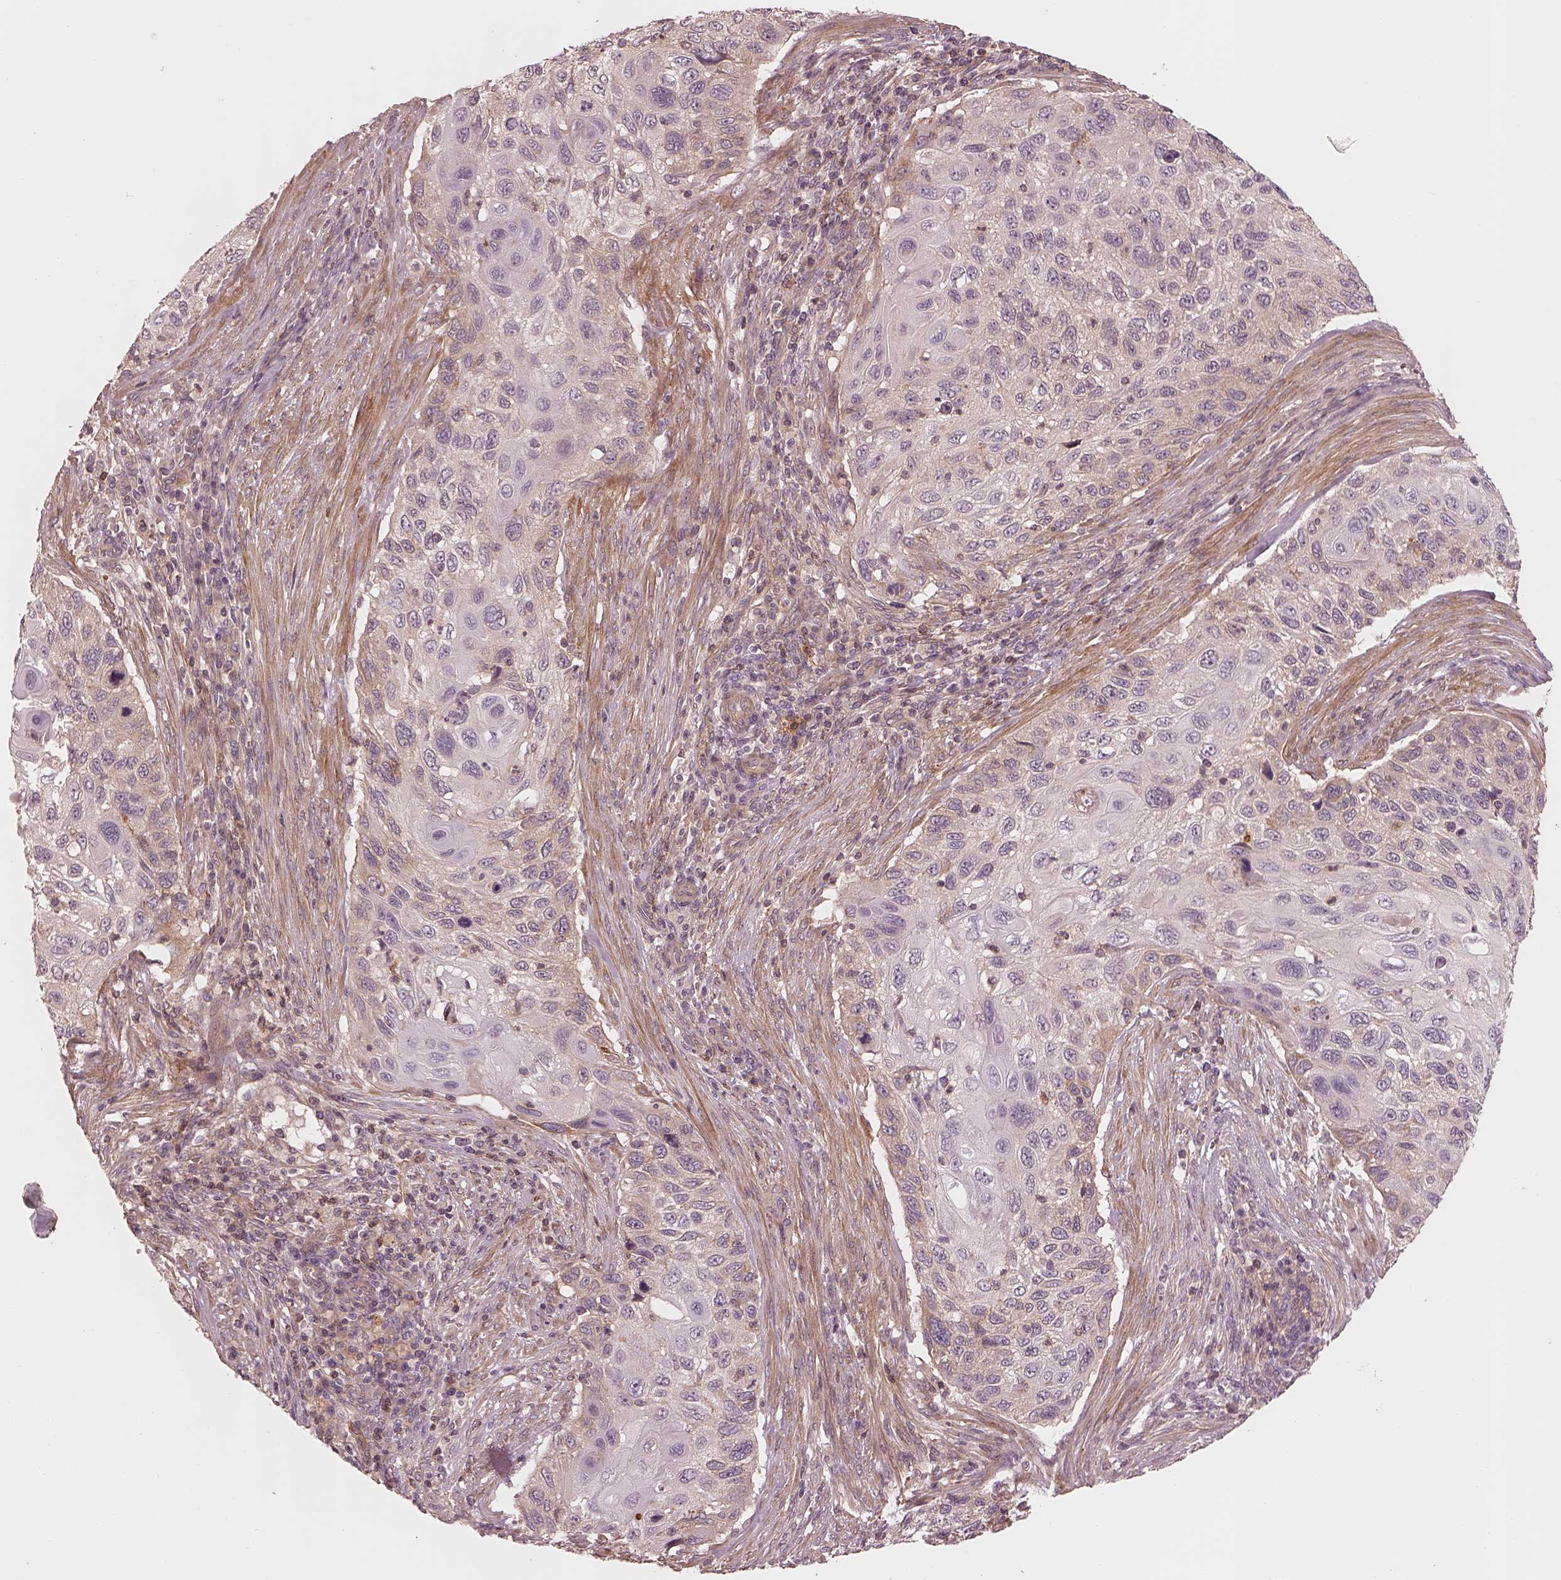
{"staining": {"intensity": "weak", "quantity": "<25%", "location": "cytoplasmic/membranous"}, "tissue": "cervical cancer", "cell_type": "Tumor cells", "image_type": "cancer", "snomed": [{"axis": "morphology", "description": "Squamous cell carcinoma, NOS"}, {"axis": "topography", "description": "Cervix"}], "caption": "Tumor cells show no significant protein staining in cervical cancer (squamous cell carcinoma). The staining was performed using DAB to visualize the protein expression in brown, while the nuclei were stained in blue with hematoxylin (Magnification: 20x).", "gene": "FAM107B", "patient": {"sex": "female", "age": 70}}